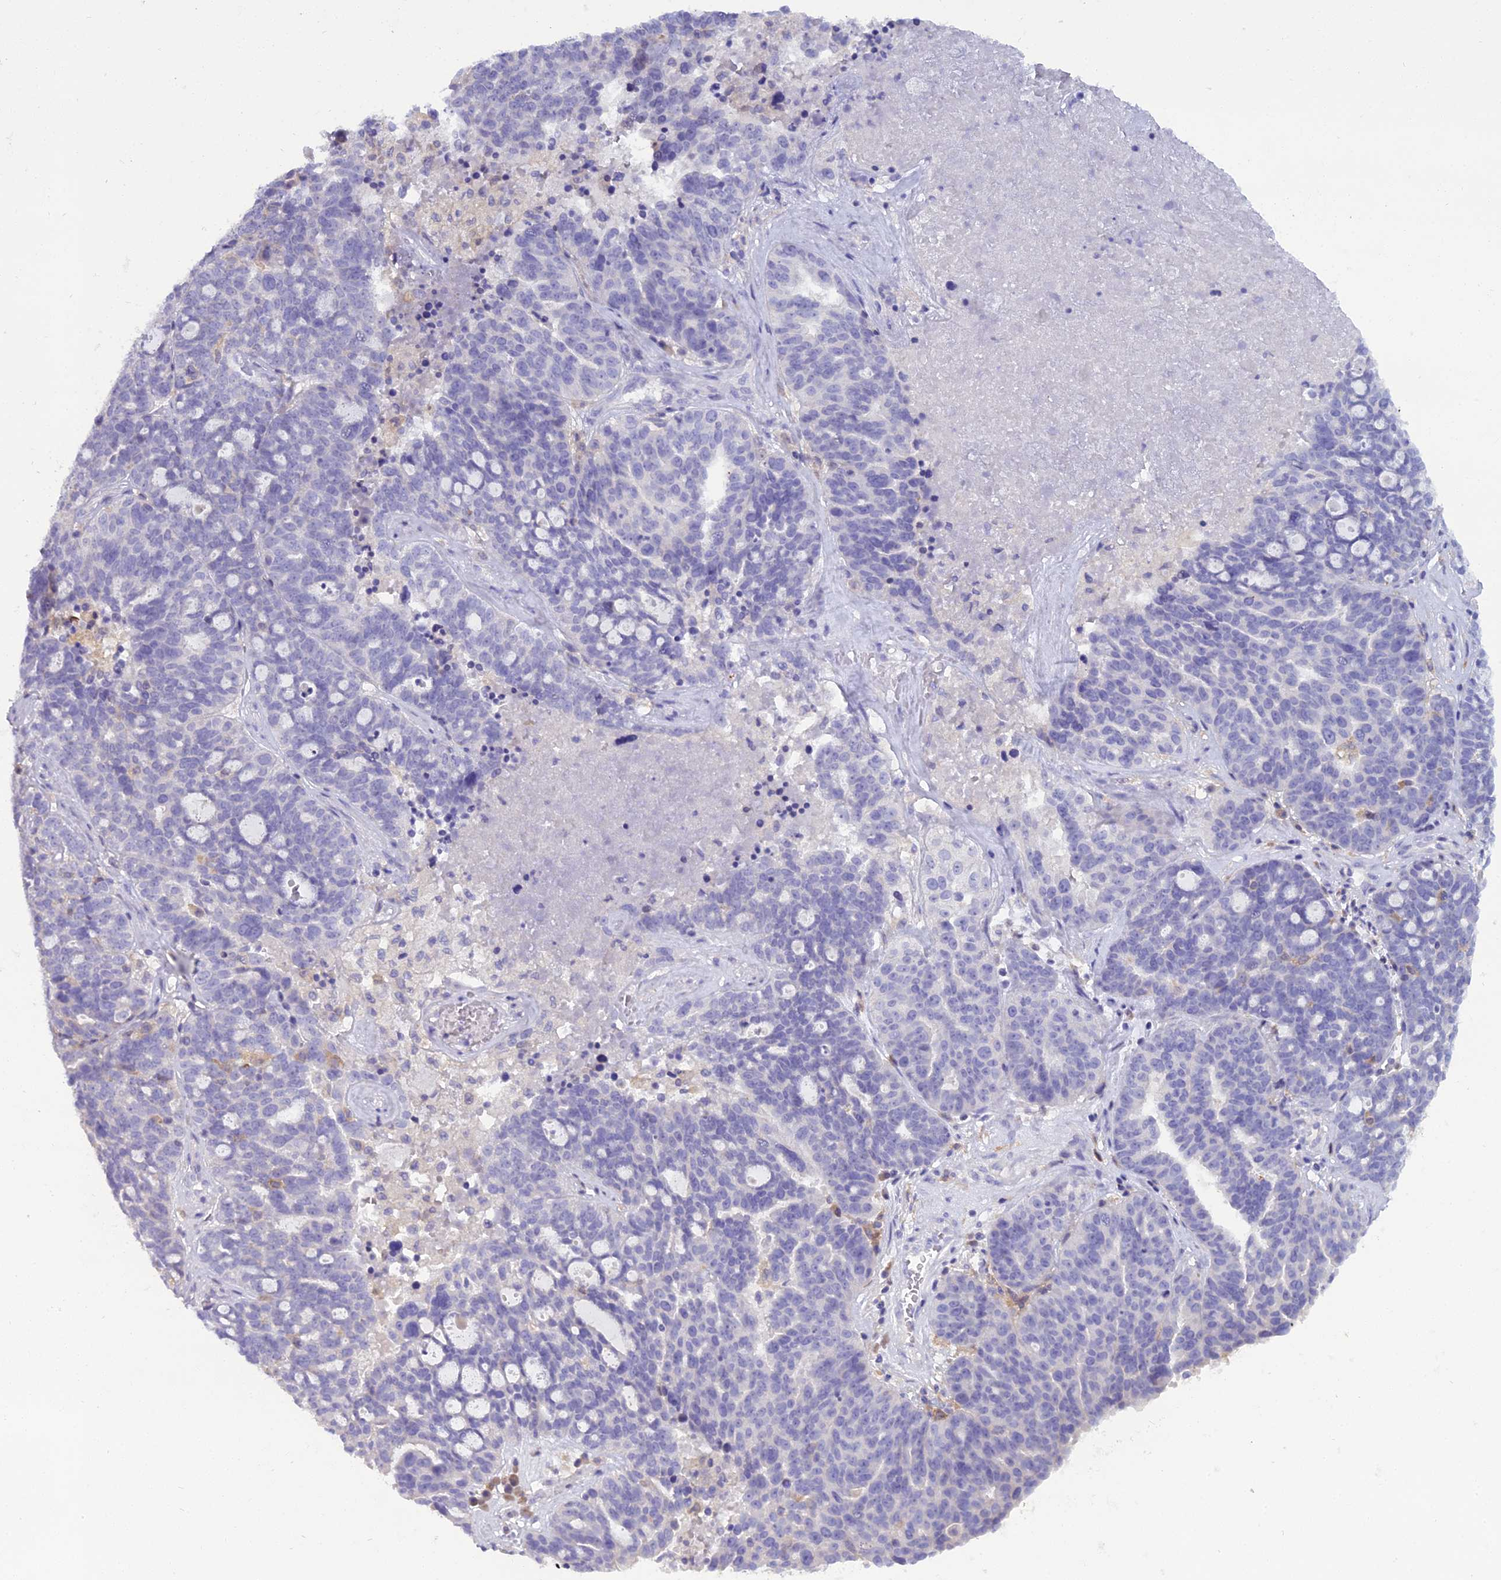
{"staining": {"intensity": "negative", "quantity": "none", "location": "none"}, "tissue": "ovarian cancer", "cell_type": "Tumor cells", "image_type": "cancer", "snomed": [{"axis": "morphology", "description": "Cystadenocarcinoma, serous, NOS"}, {"axis": "topography", "description": "Ovary"}], "caption": "Immunohistochemistry image of neoplastic tissue: ovarian cancer (serous cystadenocarcinoma) stained with DAB displays no significant protein expression in tumor cells.", "gene": "BLNK", "patient": {"sex": "female", "age": 59}}